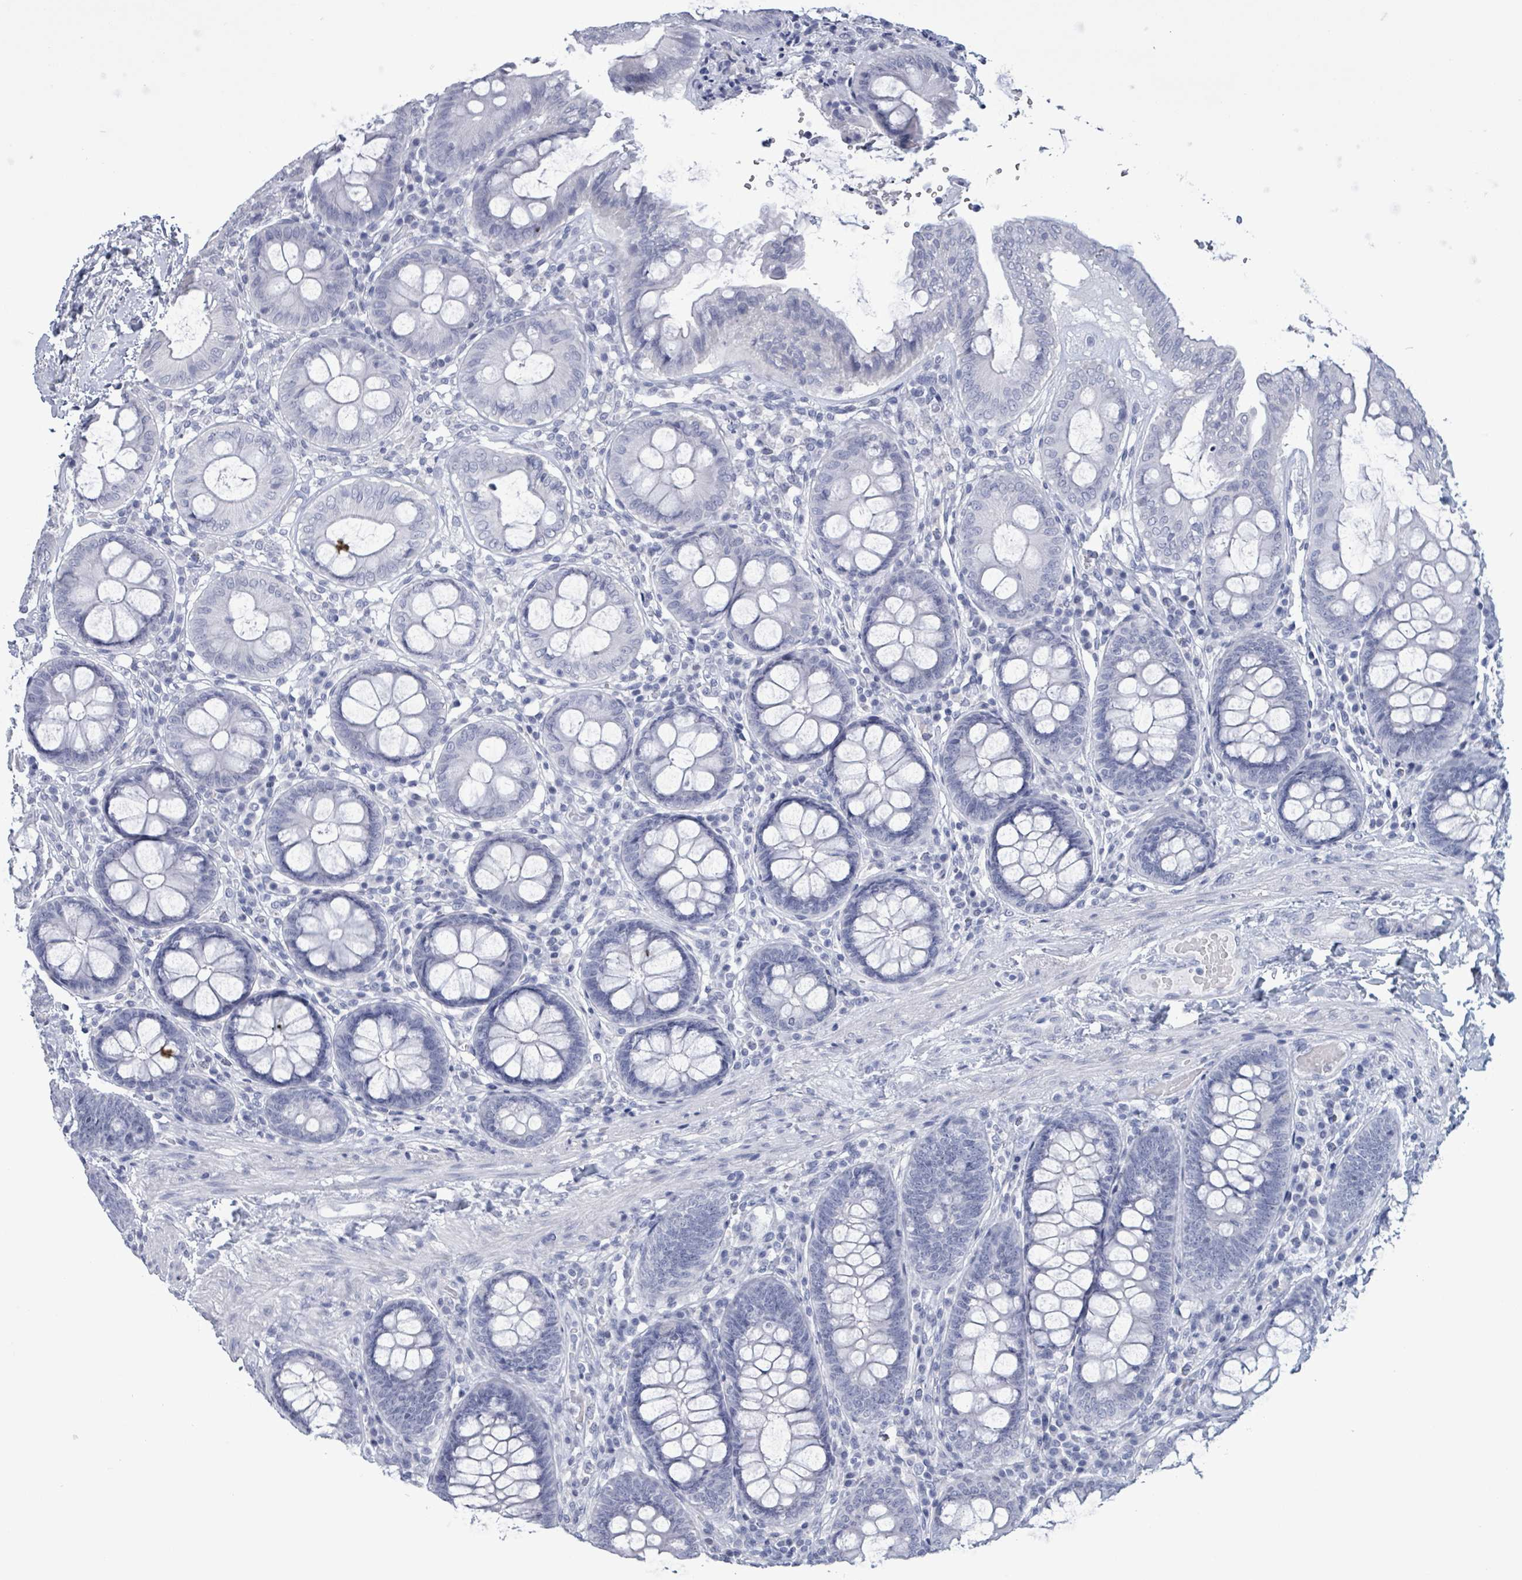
{"staining": {"intensity": "negative", "quantity": "none", "location": "none"}, "tissue": "colon", "cell_type": "Endothelial cells", "image_type": "normal", "snomed": [{"axis": "morphology", "description": "Normal tissue, NOS"}, {"axis": "topography", "description": "Colon"}], "caption": "DAB immunohistochemical staining of normal human colon demonstrates no significant expression in endothelial cells.", "gene": "NKX2", "patient": {"sex": "male", "age": 84}}